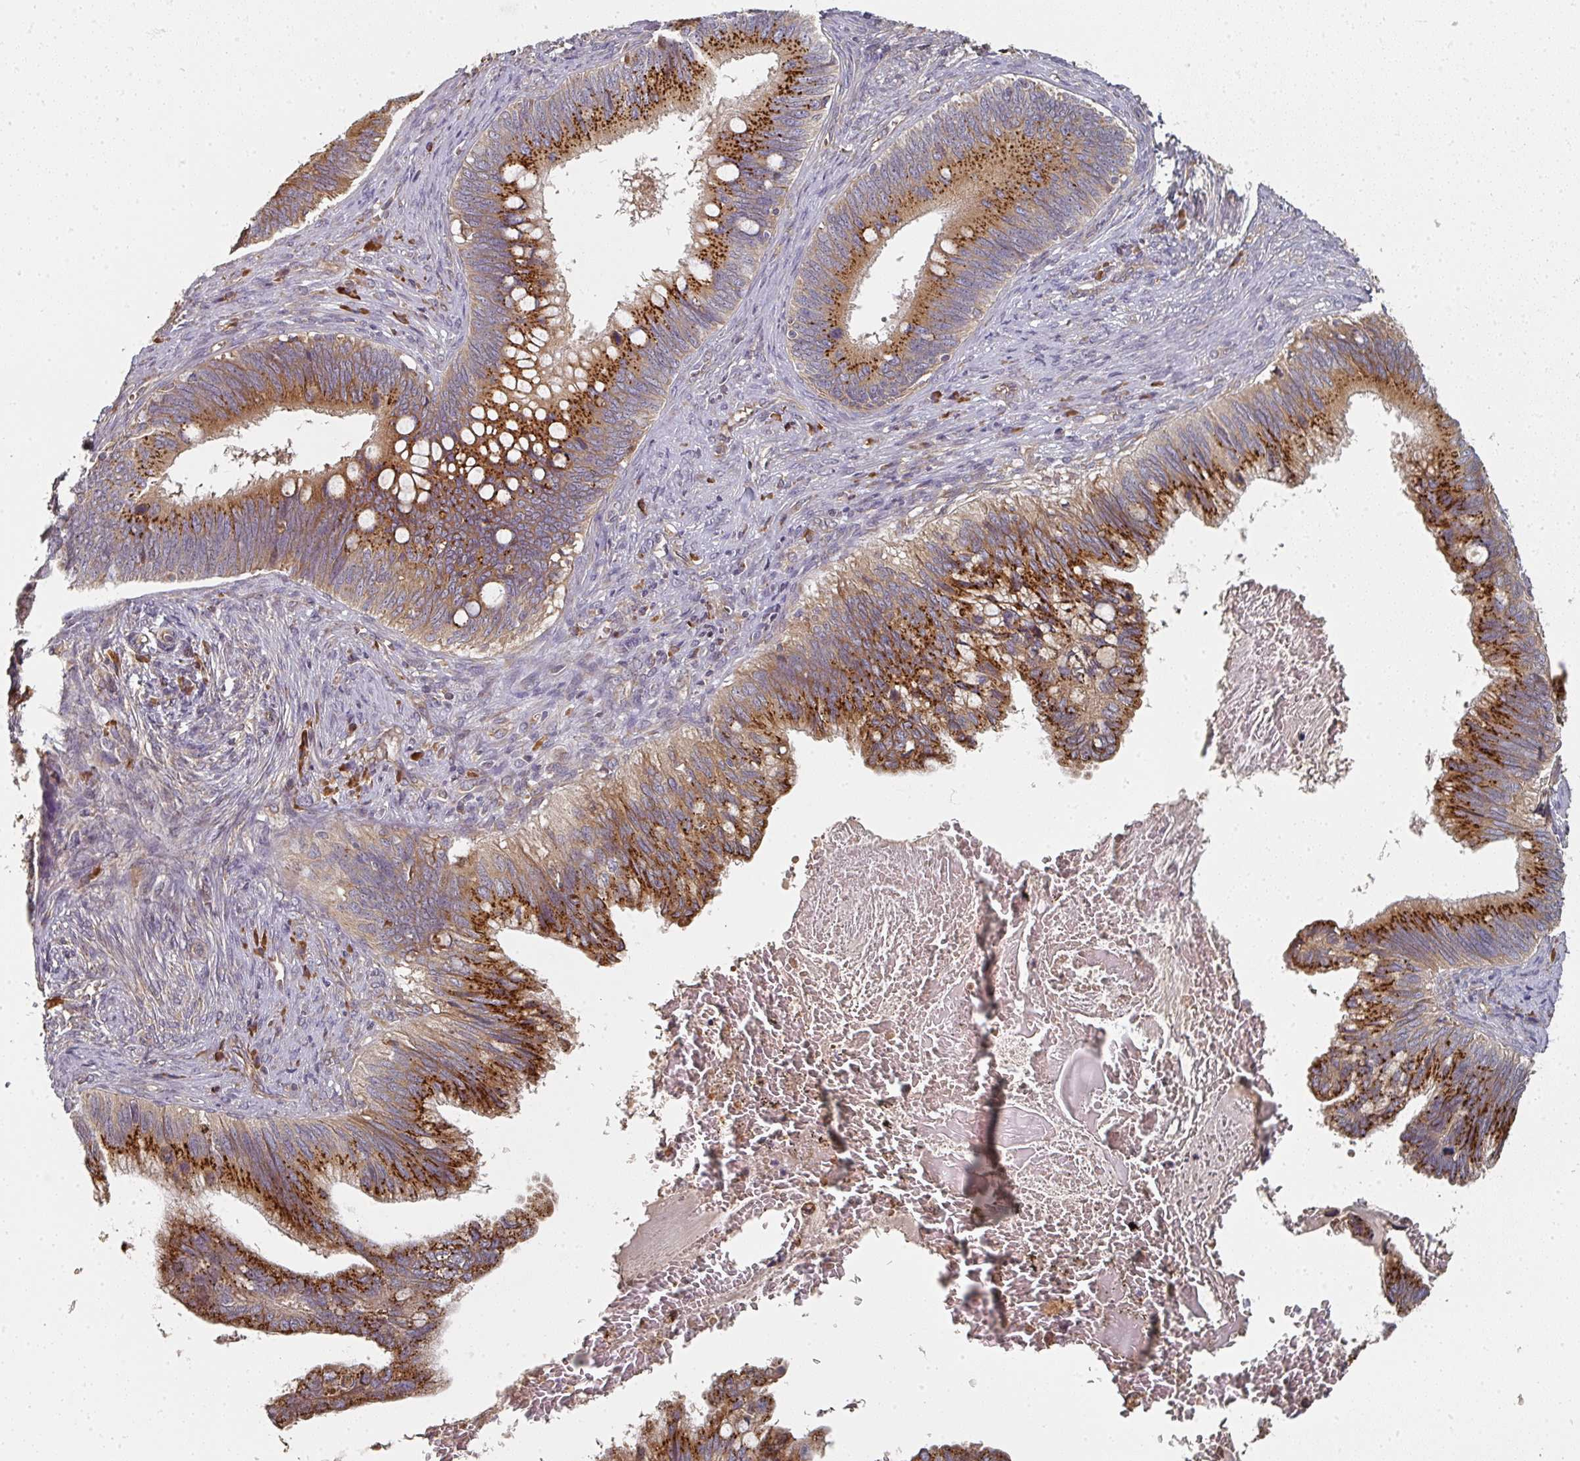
{"staining": {"intensity": "strong", "quantity": ">75%", "location": "cytoplasmic/membranous"}, "tissue": "cervical cancer", "cell_type": "Tumor cells", "image_type": "cancer", "snomed": [{"axis": "morphology", "description": "Adenocarcinoma, NOS"}, {"axis": "topography", "description": "Cervix"}], "caption": "IHC photomicrograph of neoplastic tissue: human cervical cancer stained using immunohistochemistry (IHC) reveals high levels of strong protein expression localized specifically in the cytoplasmic/membranous of tumor cells, appearing as a cytoplasmic/membranous brown color.", "gene": "EDEM2", "patient": {"sex": "female", "age": 42}}